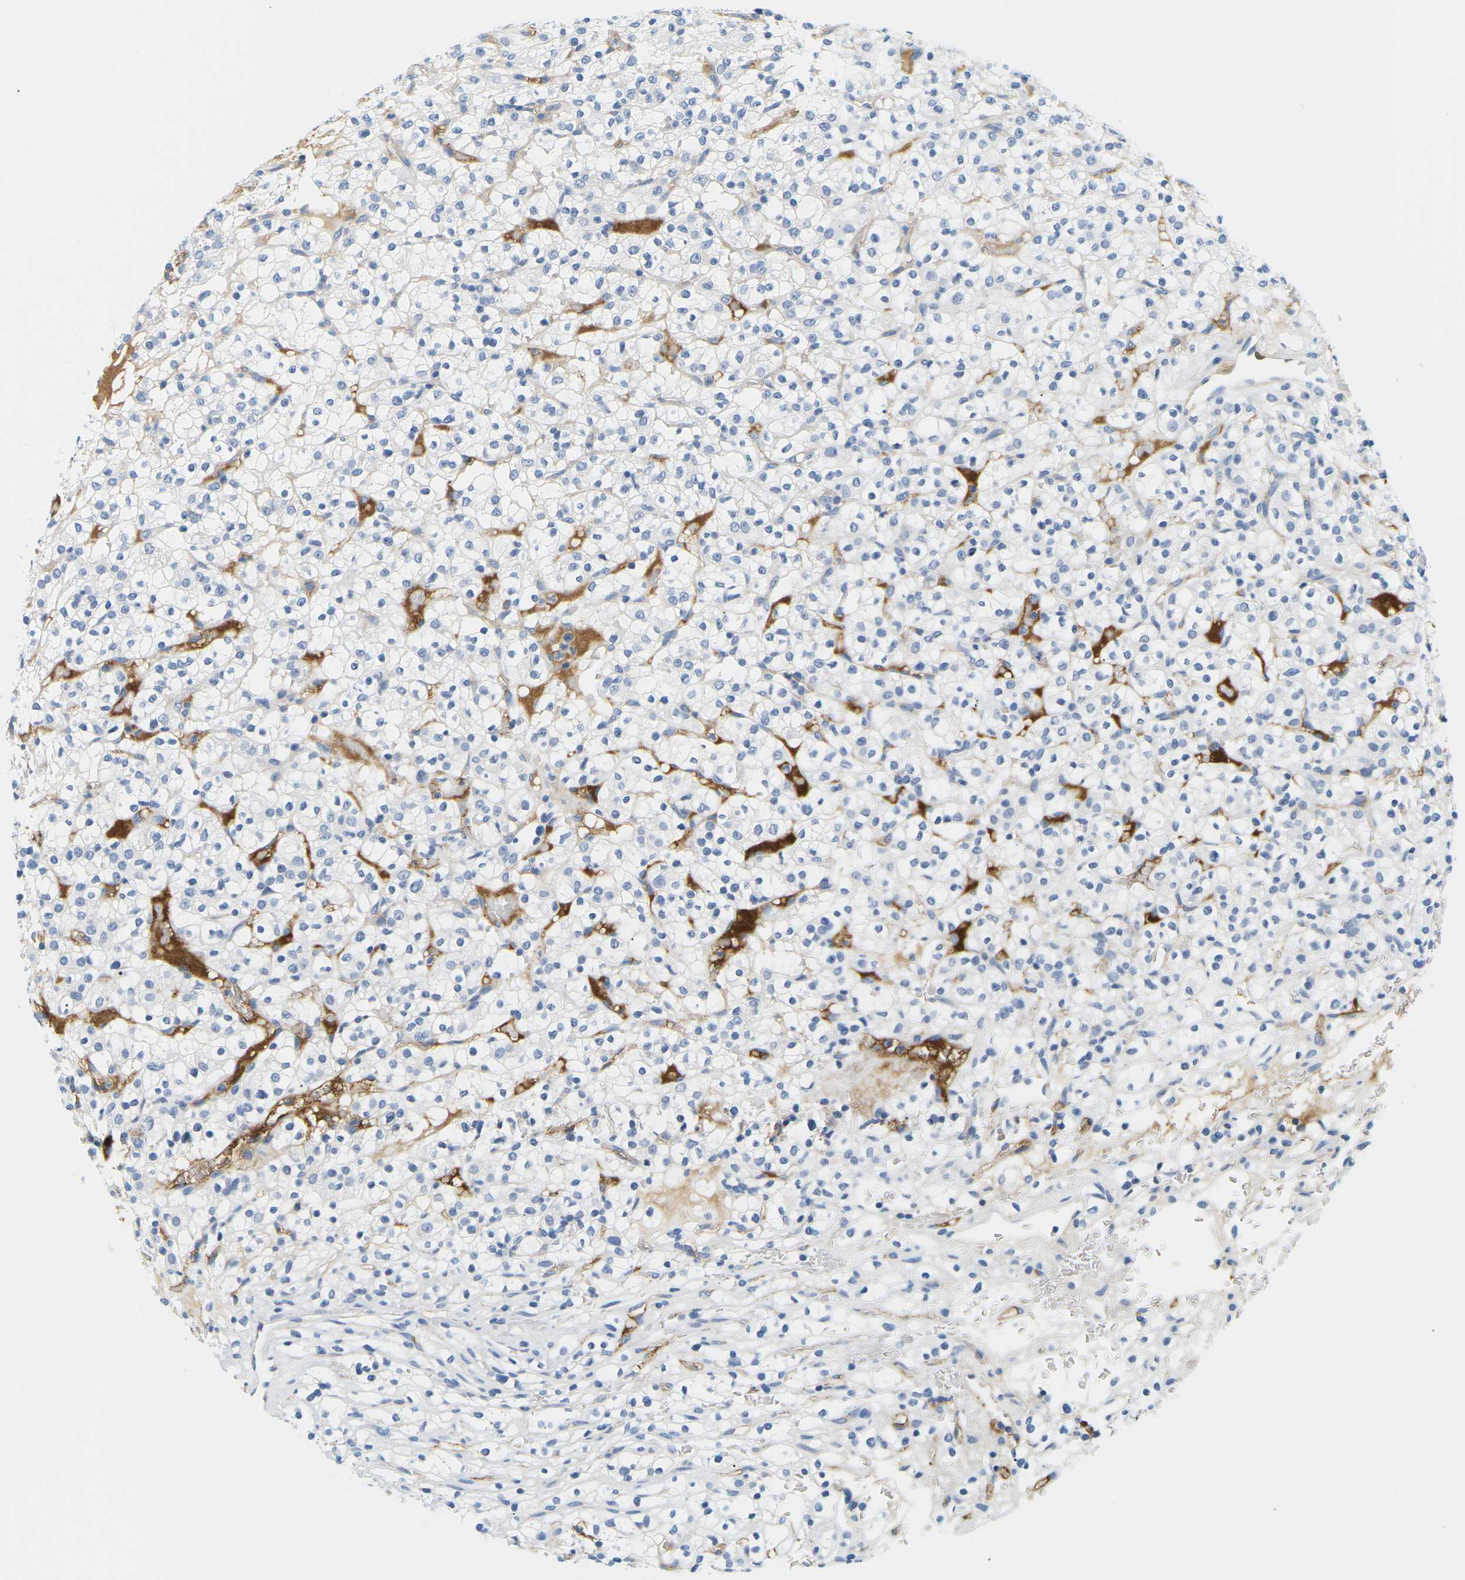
{"staining": {"intensity": "negative", "quantity": "none", "location": "none"}, "tissue": "renal cancer", "cell_type": "Tumor cells", "image_type": "cancer", "snomed": [{"axis": "morphology", "description": "Normal tissue, NOS"}, {"axis": "morphology", "description": "Adenocarcinoma, NOS"}, {"axis": "topography", "description": "Kidney"}], "caption": "Protein analysis of renal cancer (adenocarcinoma) shows no significant staining in tumor cells.", "gene": "APOB", "patient": {"sex": "female", "age": 72}}